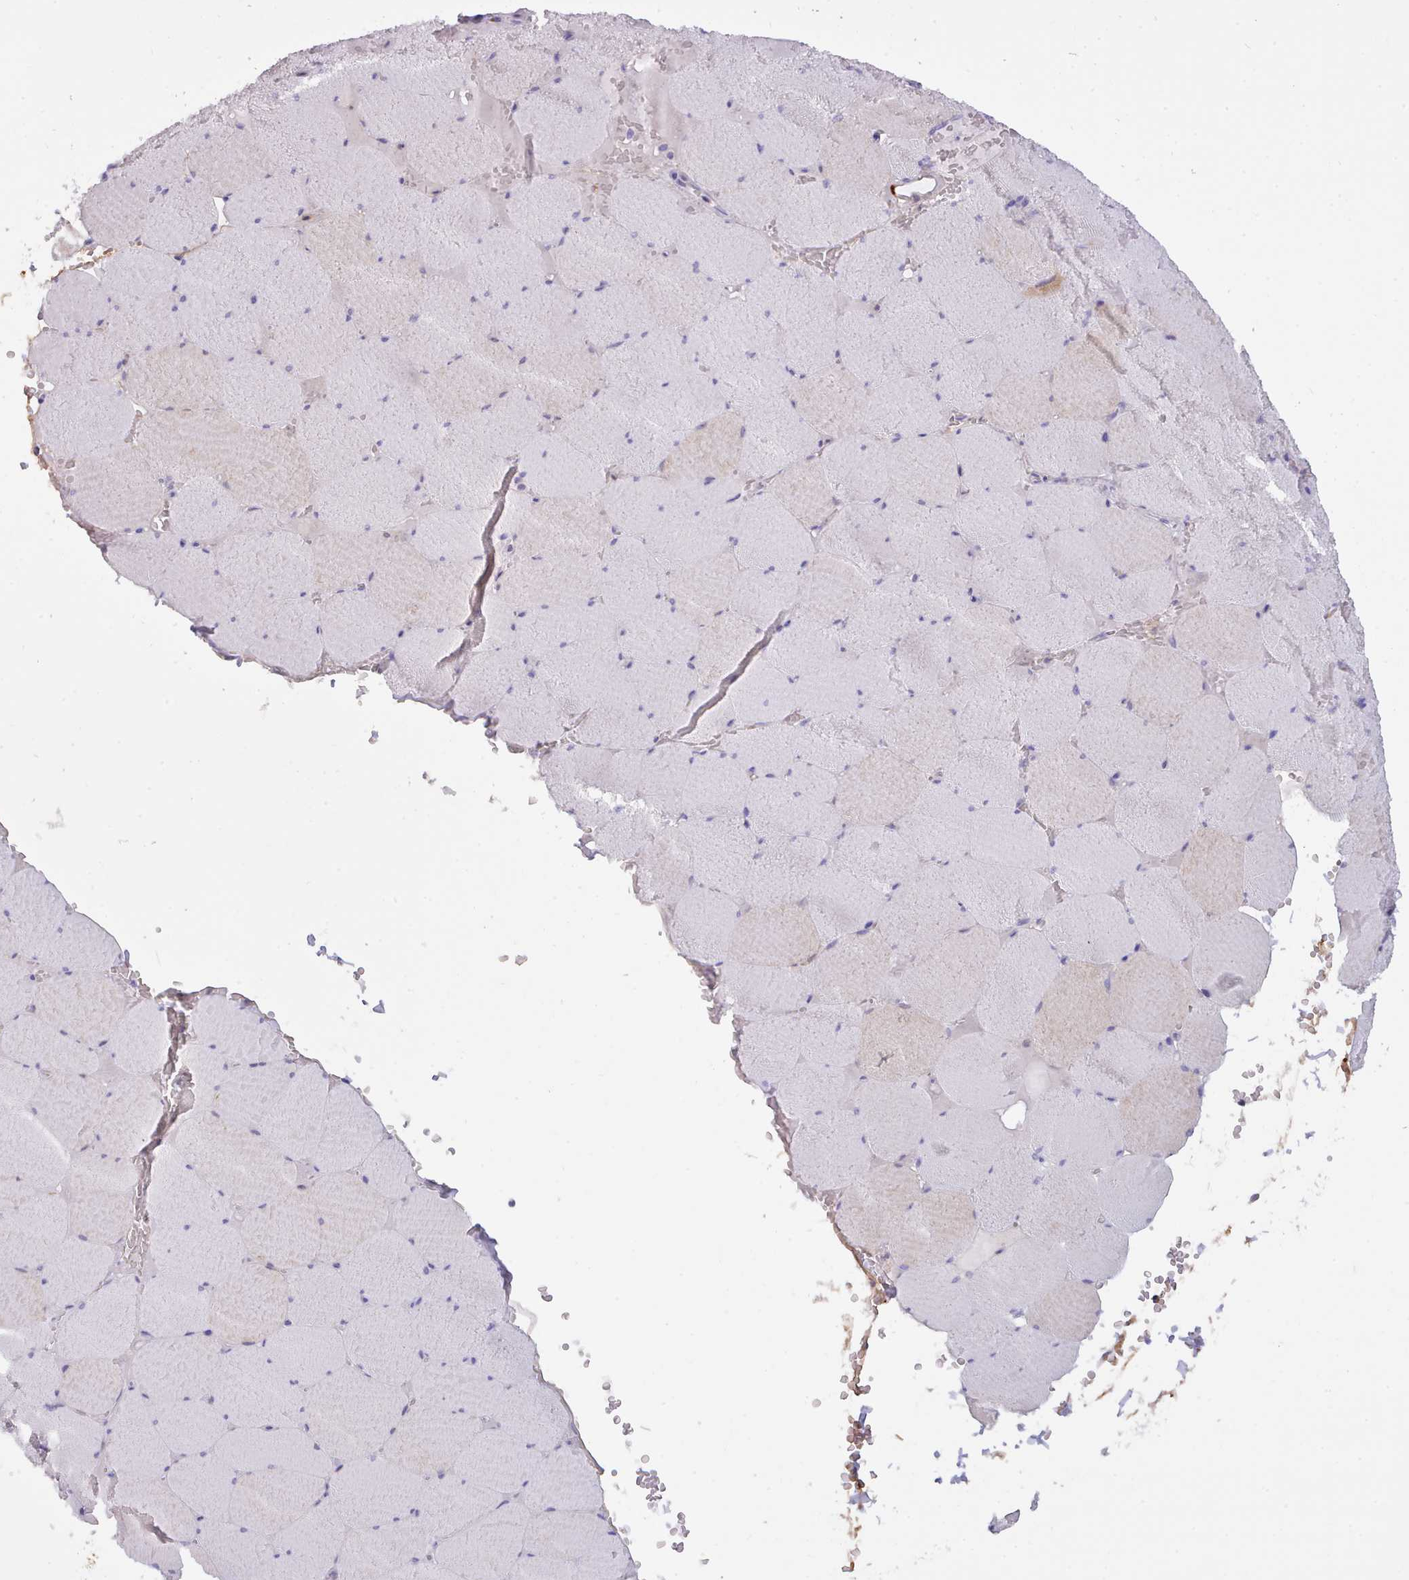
{"staining": {"intensity": "weak", "quantity": "<25%", "location": "cytoplasmic/membranous"}, "tissue": "skeletal muscle", "cell_type": "Myocytes", "image_type": "normal", "snomed": [{"axis": "morphology", "description": "Normal tissue, NOS"}, {"axis": "topography", "description": "Skeletal muscle"}, {"axis": "topography", "description": "Head-Neck"}], "caption": "Immunohistochemistry photomicrograph of benign skeletal muscle stained for a protein (brown), which shows no positivity in myocytes.", "gene": "CYP2A13", "patient": {"sex": "male", "age": 66}}